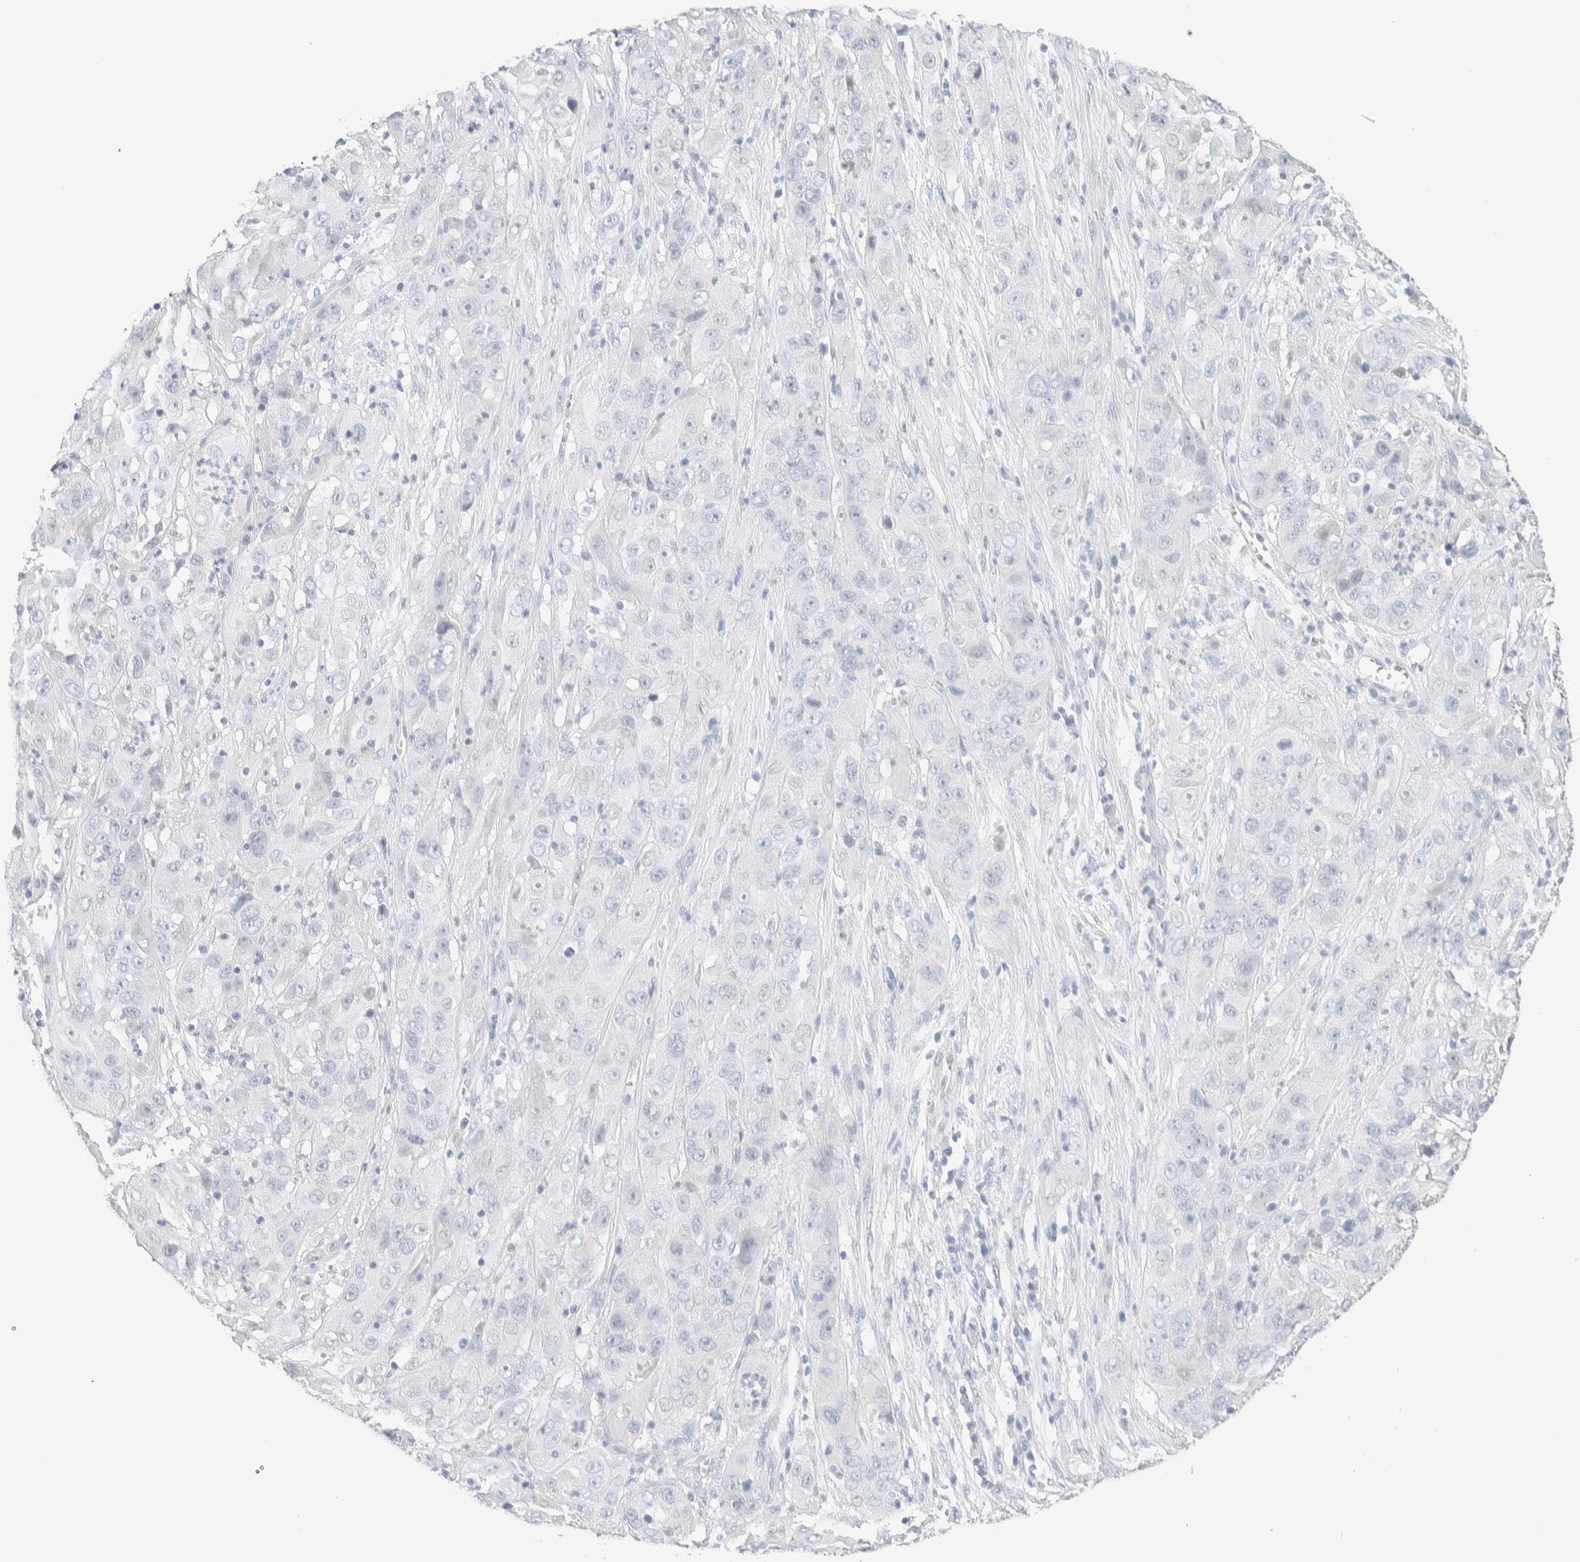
{"staining": {"intensity": "negative", "quantity": "none", "location": "none"}, "tissue": "cervical cancer", "cell_type": "Tumor cells", "image_type": "cancer", "snomed": [{"axis": "morphology", "description": "Squamous cell carcinoma, NOS"}, {"axis": "topography", "description": "Cervix"}], "caption": "Immunohistochemistry (IHC) of cervical cancer (squamous cell carcinoma) reveals no expression in tumor cells.", "gene": "RIDA", "patient": {"sex": "female", "age": 32}}